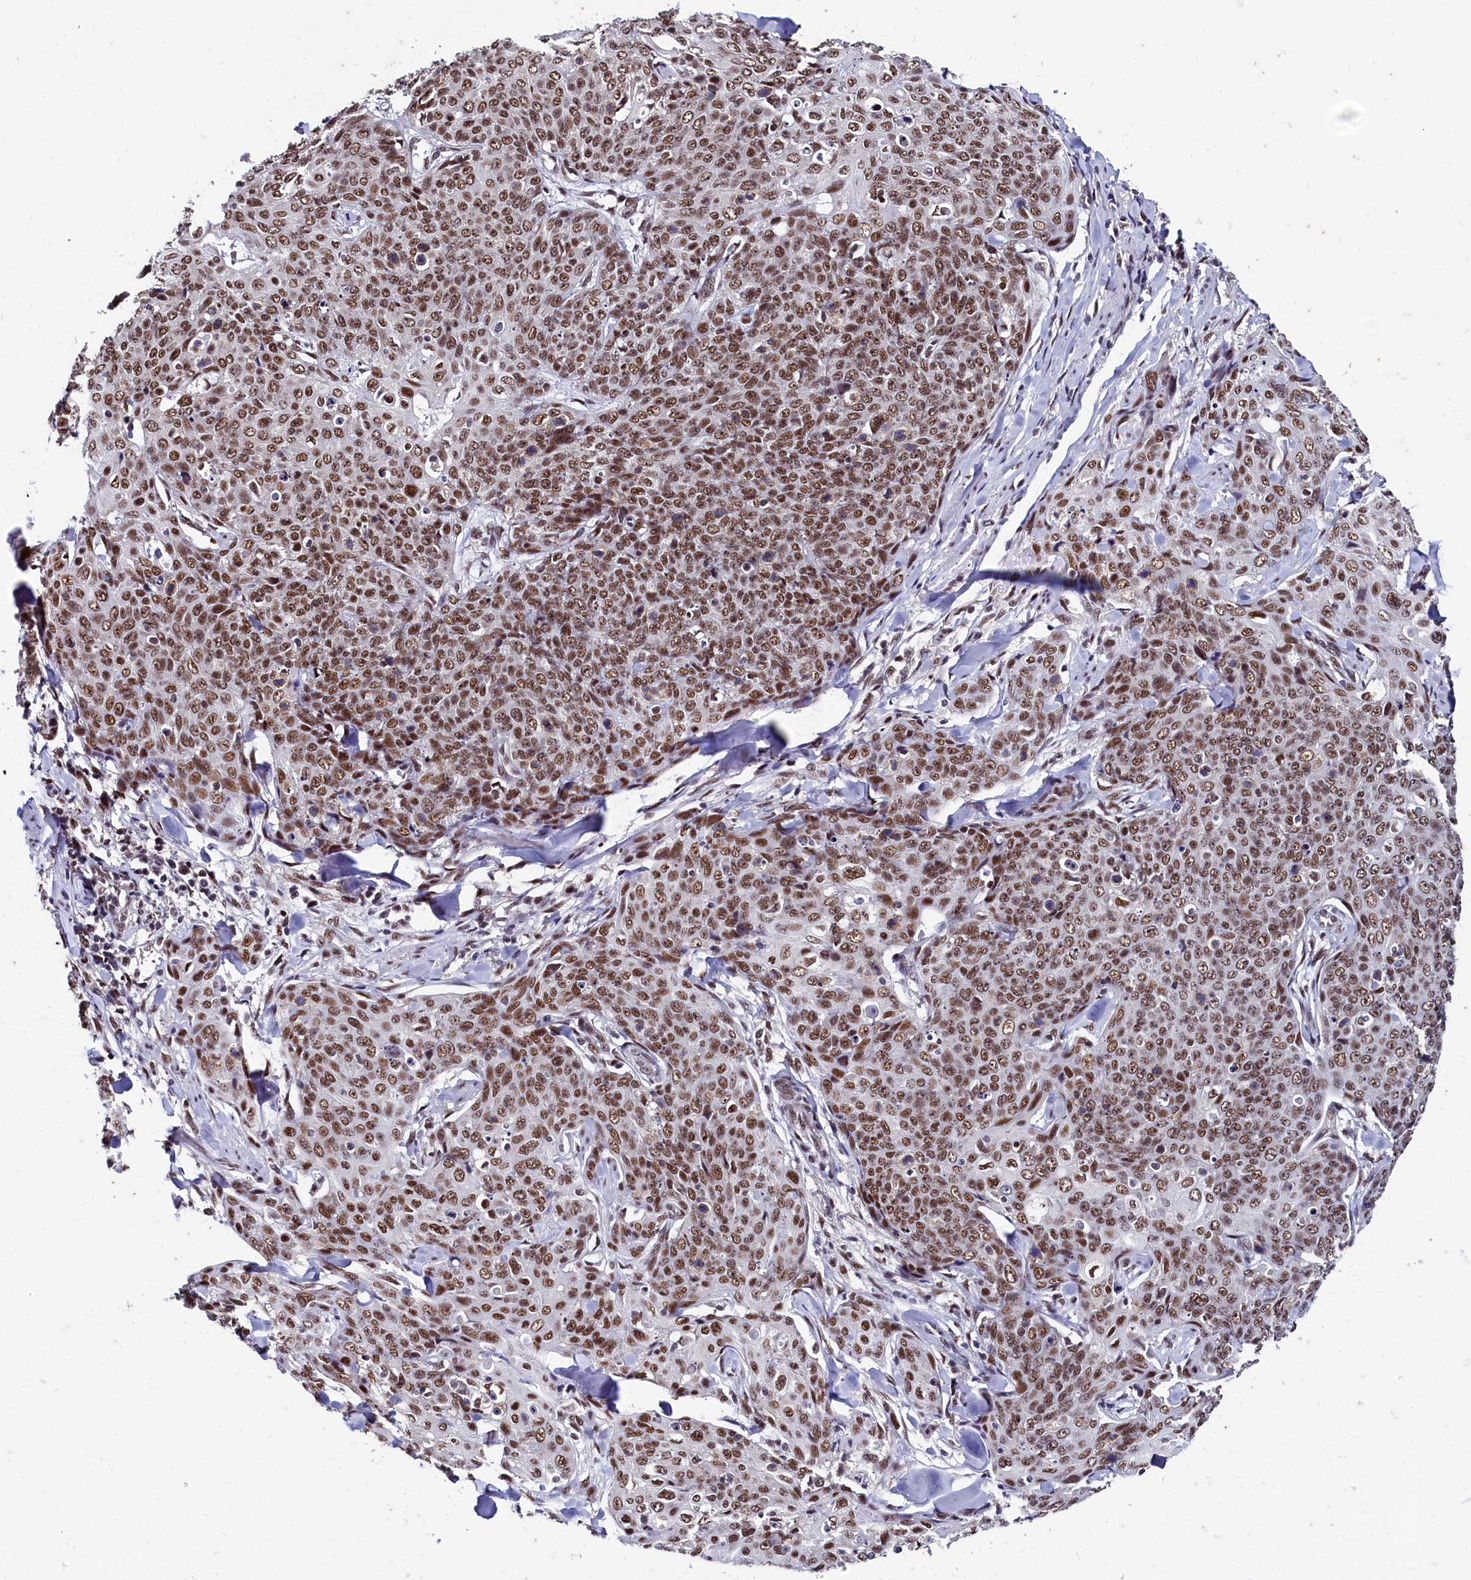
{"staining": {"intensity": "moderate", "quantity": ">75%", "location": "nuclear"}, "tissue": "skin cancer", "cell_type": "Tumor cells", "image_type": "cancer", "snomed": [{"axis": "morphology", "description": "Squamous cell carcinoma, NOS"}, {"axis": "topography", "description": "Skin"}, {"axis": "topography", "description": "Vulva"}], "caption": "Human skin cancer stained for a protein (brown) reveals moderate nuclear positive expression in about >75% of tumor cells.", "gene": "CPSF7", "patient": {"sex": "female", "age": 85}}